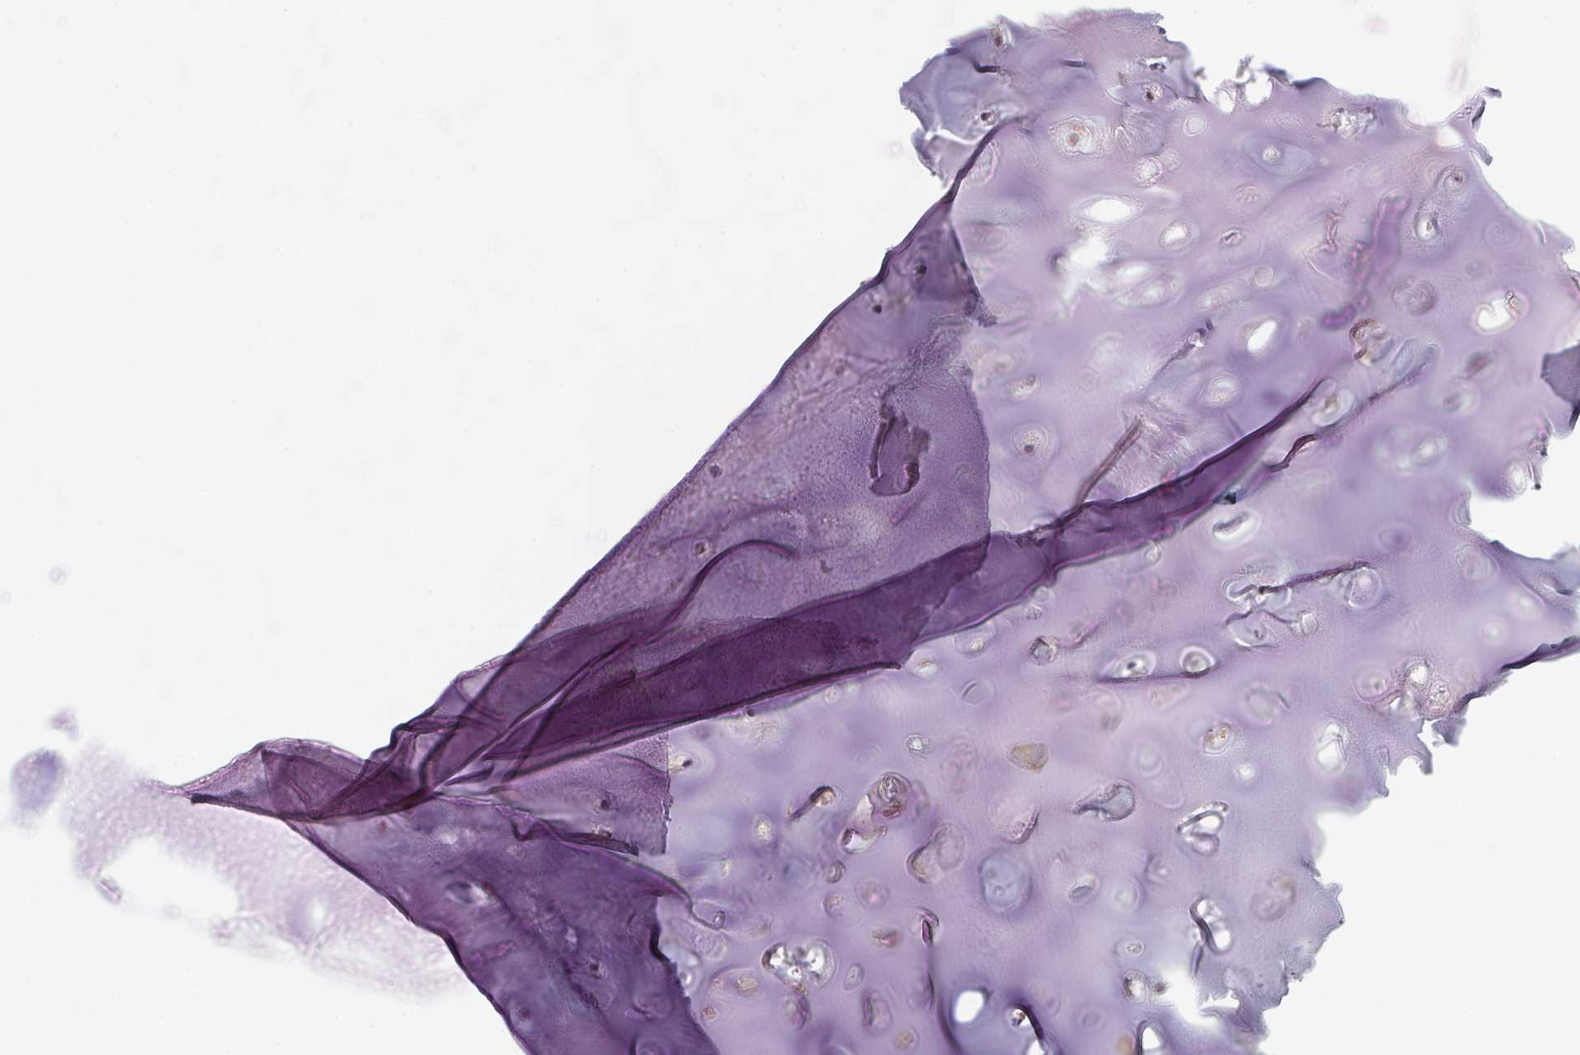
{"staining": {"intensity": "negative", "quantity": "none", "location": "none"}, "tissue": "adipose tissue", "cell_type": "Adipocytes", "image_type": "normal", "snomed": [{"axis": "morphology", "description": "Normal tissue, NOS"}, {"axis": "morphology", "description": "Squamous cell carcinoma, NOS"}, {"axis": "topography", "description": "Cartilage tissue"}, {"axis": "topography", "description": "Bronchus"}, {"axis": "topography", "description": "Lung"}], "caption": "Immunohistochemistry (IHC) micrograph of normal adipose tissue: human adipose tissue stained with DAB exhibits no significant protein expression in adipocytes.", "gene": "KIFC1", "patient": {"sex": "male", "age": 66}}